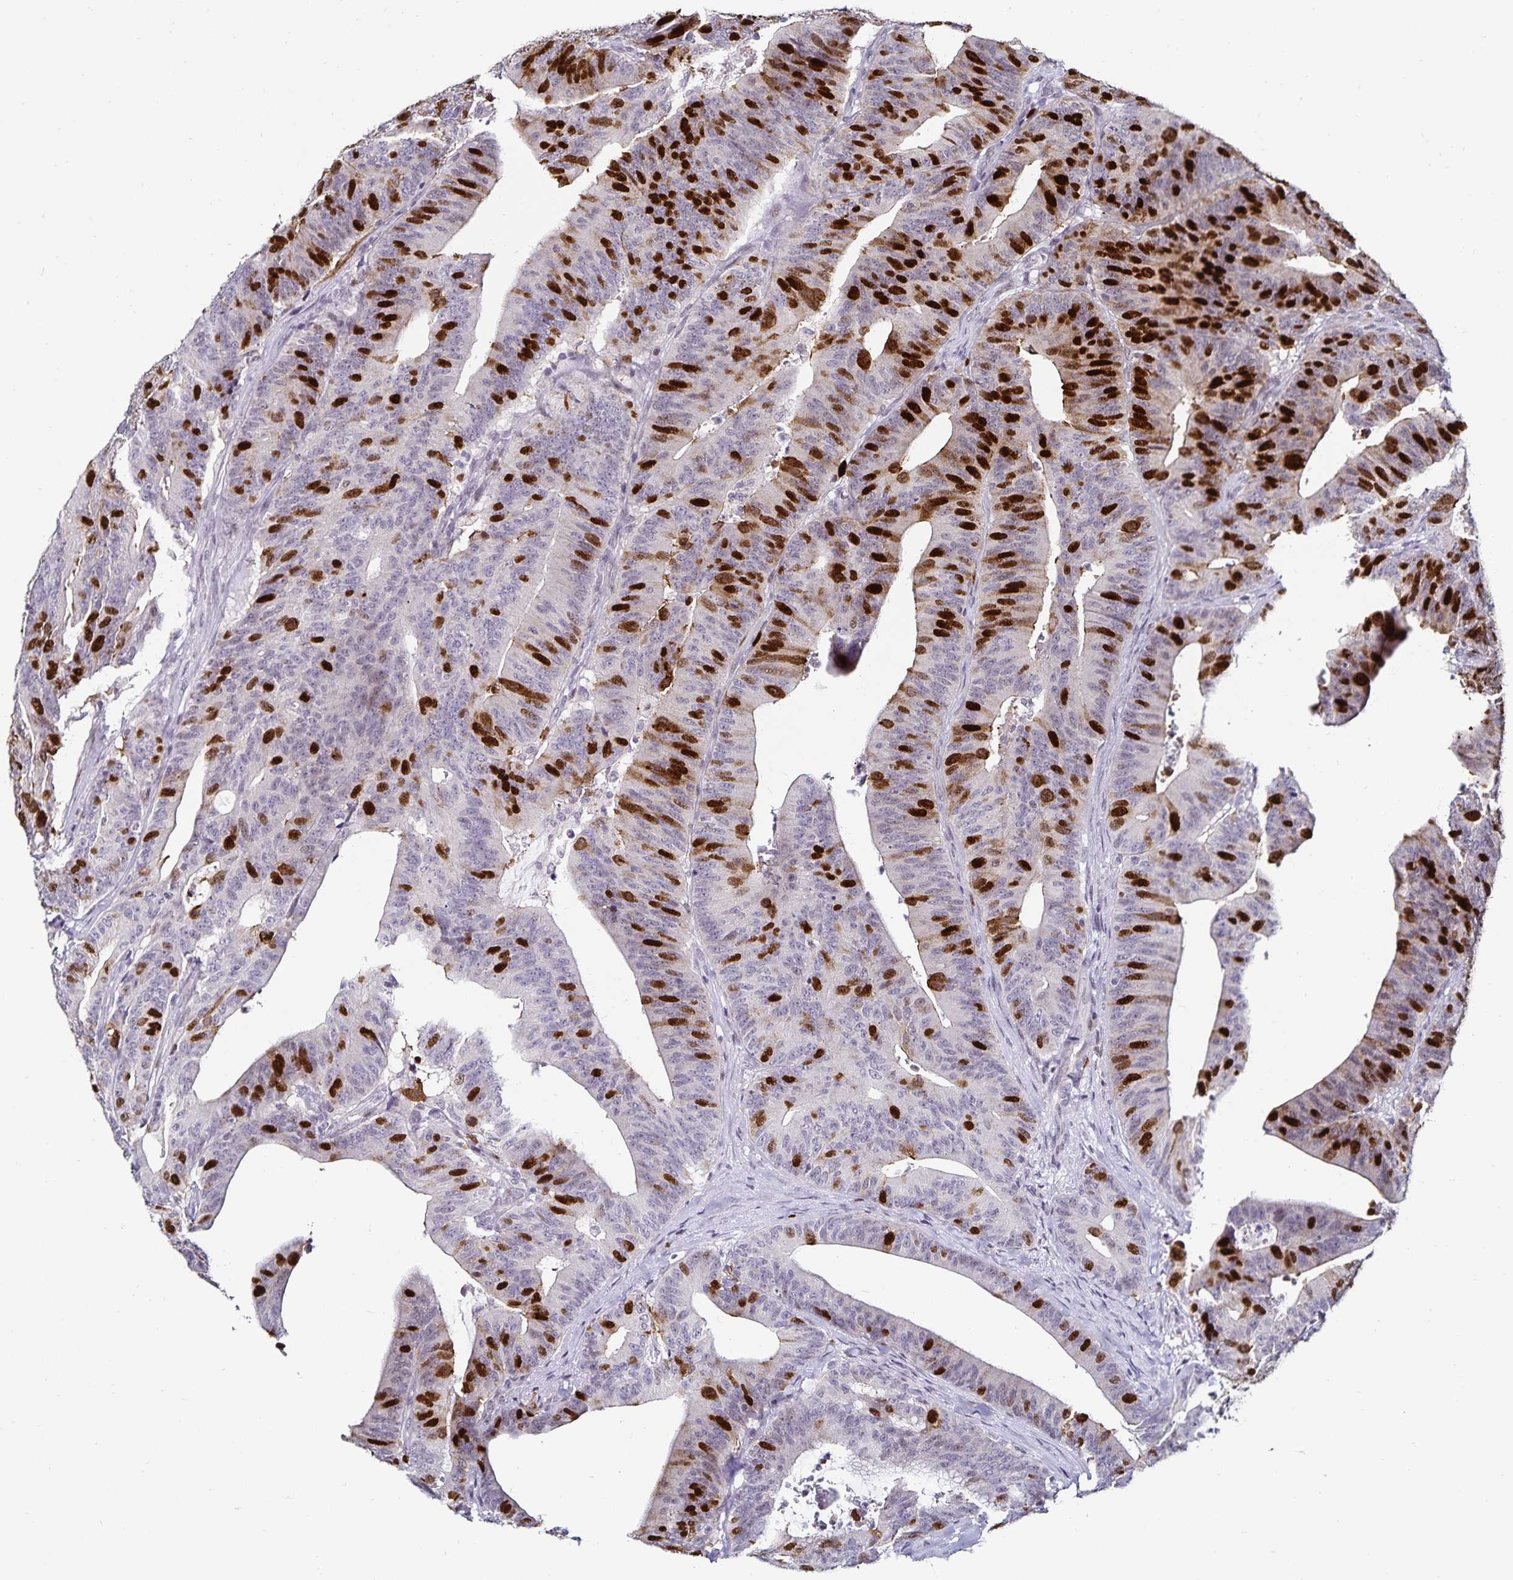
{"staining": {"intensity": "strong", "quantity": "25%-75%", "location": "nuclear"}, "tissue": "colorectal cancer", "cell_type": "Tumor cells", "image_type": "cancer", "snomed": [{"axis": "morphology", "description": "Adenocarcinoma, NOS"}, {"axis": "topography", "description": "Colon"}], "caption": "DAB immunohistochemical staining of human colorectal adenocarcinoma shows strong nuclear protein positivity in about 25%-75% of tumor cells.", "gene": "ANLN", "patient": {"sex": "female", "age": 78}}